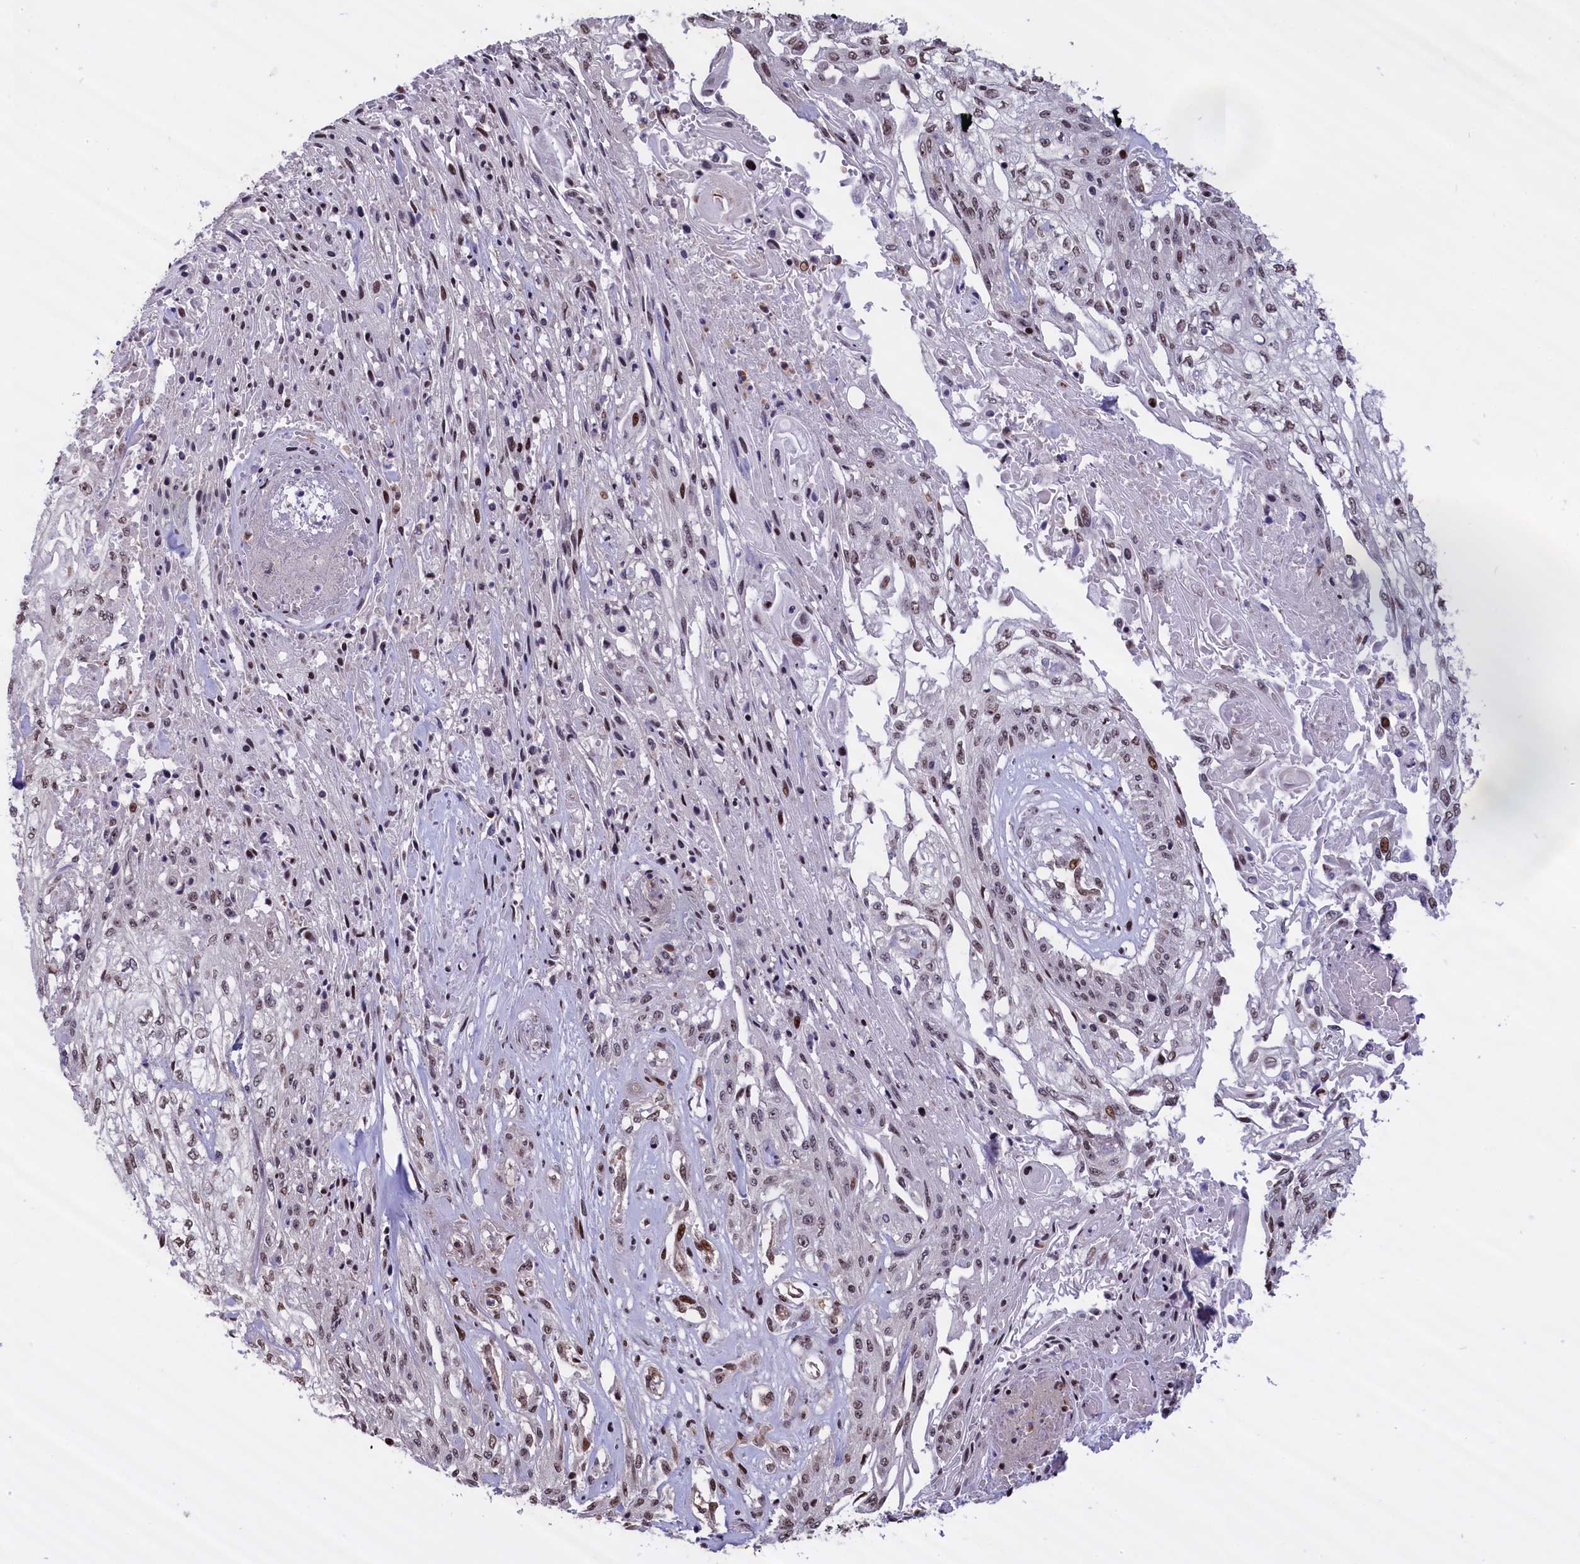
{"staining": {"intensity": "moderate", "quantity": "25%-75%", "location": "nuclear"}, "tissue": "skin cancer", "cell_type": "Tumor cells", "image_type": "cancer", "snomed": [{"axis": "morphology", "description": "Squamous cell carcinoma, NOS"}, {"axis": "morphology", "description": "Squamous cell carcinoma, metastatic, NOS"}, {"axis": "topography", "description": "Skin"}, {"axis": "topography", "description": "Lymph node"}], "caption": "Brown immunohistochemical staining in human skin metastatic squamous cell carcinoma exhibits moderate nuclear positivity in approximately 25%-75% of tumor cells. (DAB IHC, brown staining for protein, blue staining for nuclei).", "gene": "RELB", "patient": {"sex": "male", "age": 75}}